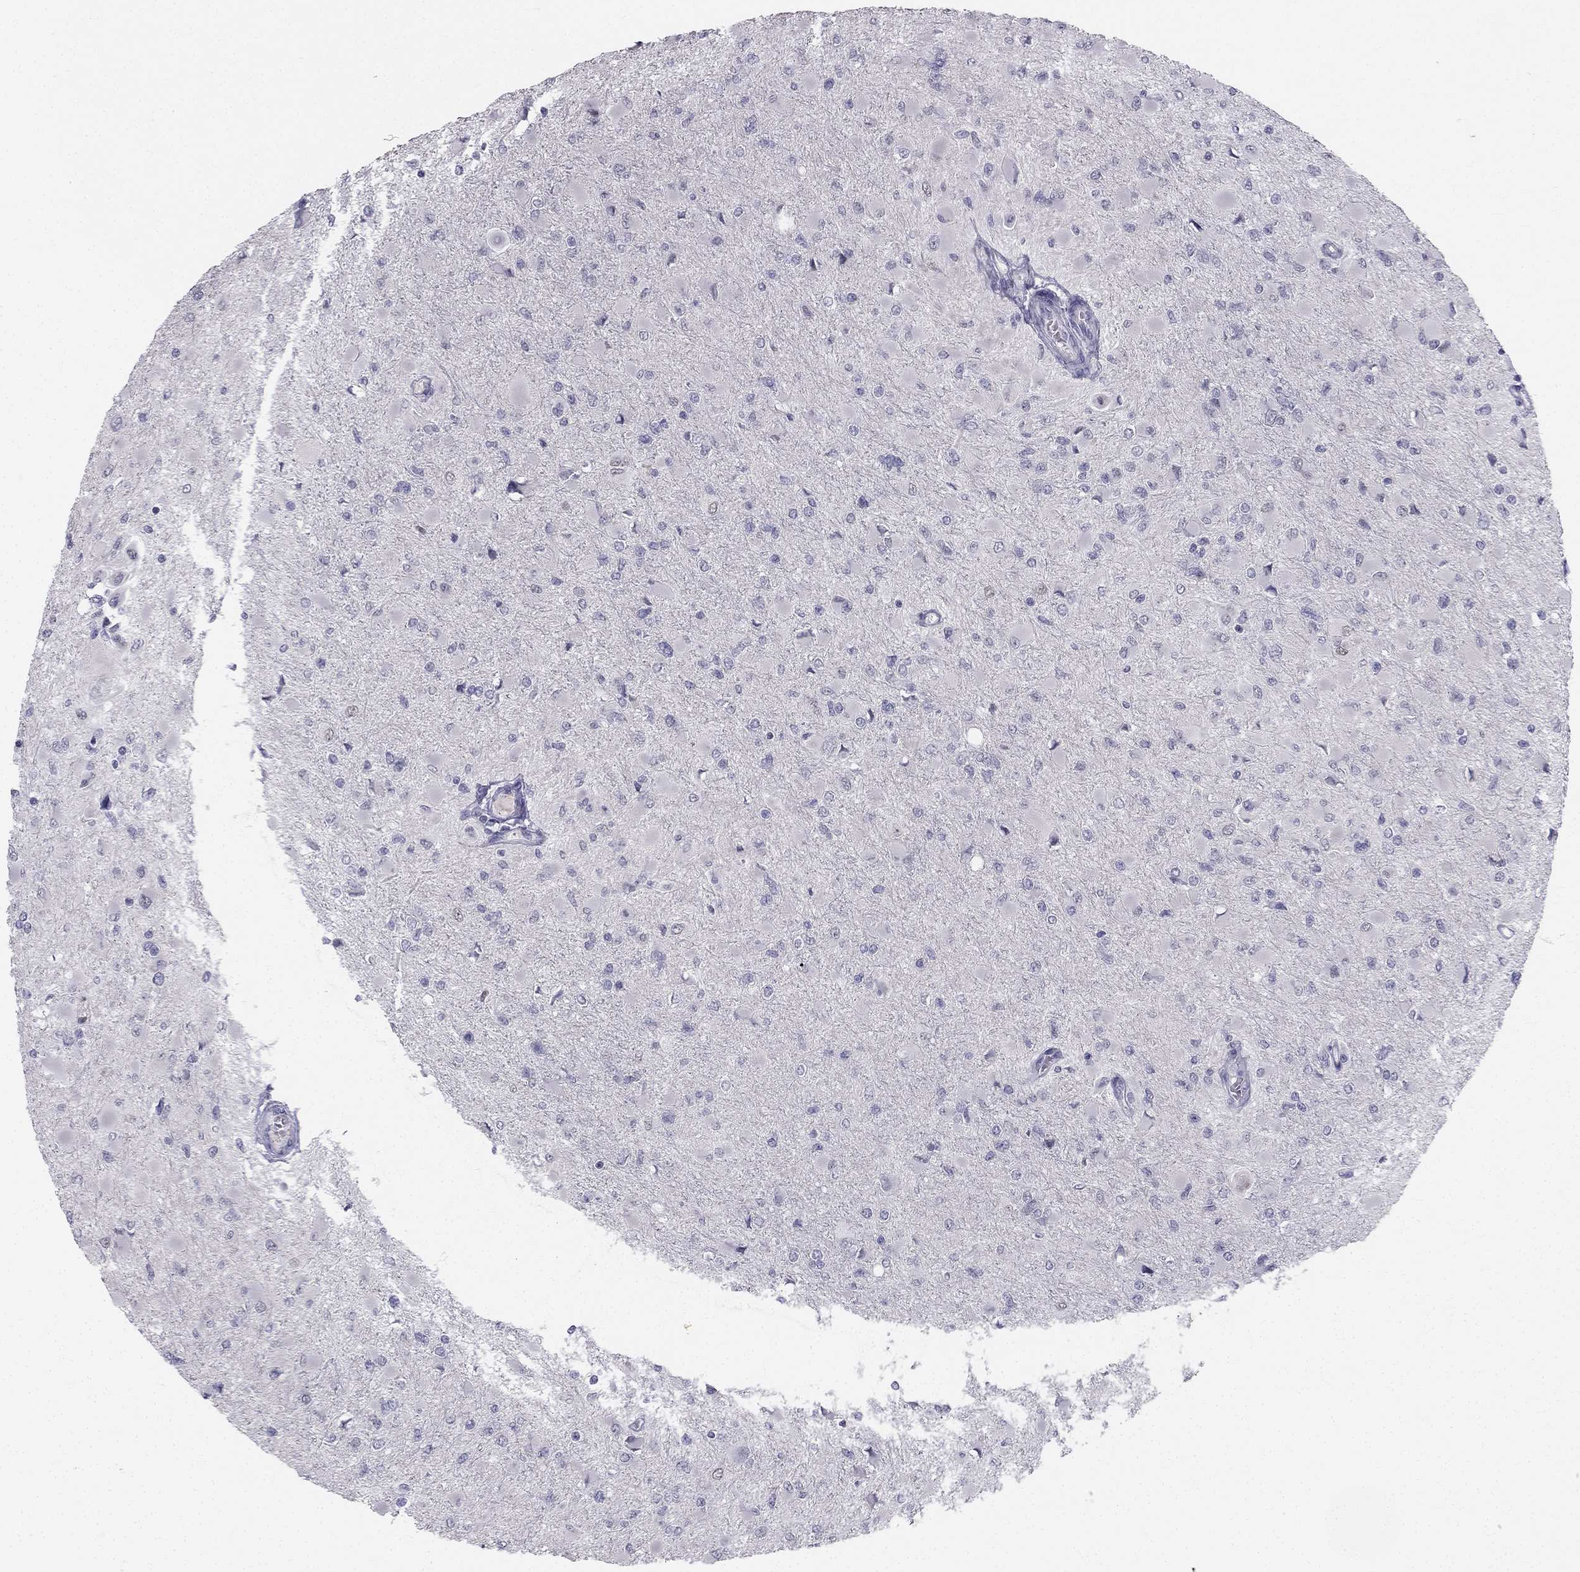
{"staining": {"intensity": "negative", "quantity": "none", "location": "none"}, "tissue": "glioma", "cell_type": "Tumor cells", "image_type": "cancer", "snomed": [{"axis": "morphology", "description": "Glioma, malignant, High grade"}, {"axis": "topography", "description": "Cerebral cortex"}], "caption": "Human high-grade glioma (malignant) stained for a protein using immunohistochemistry exhibits no expression in tumor cells.", "gene": "TRPS1", "patient": {"sex": "female", "age": 36}}